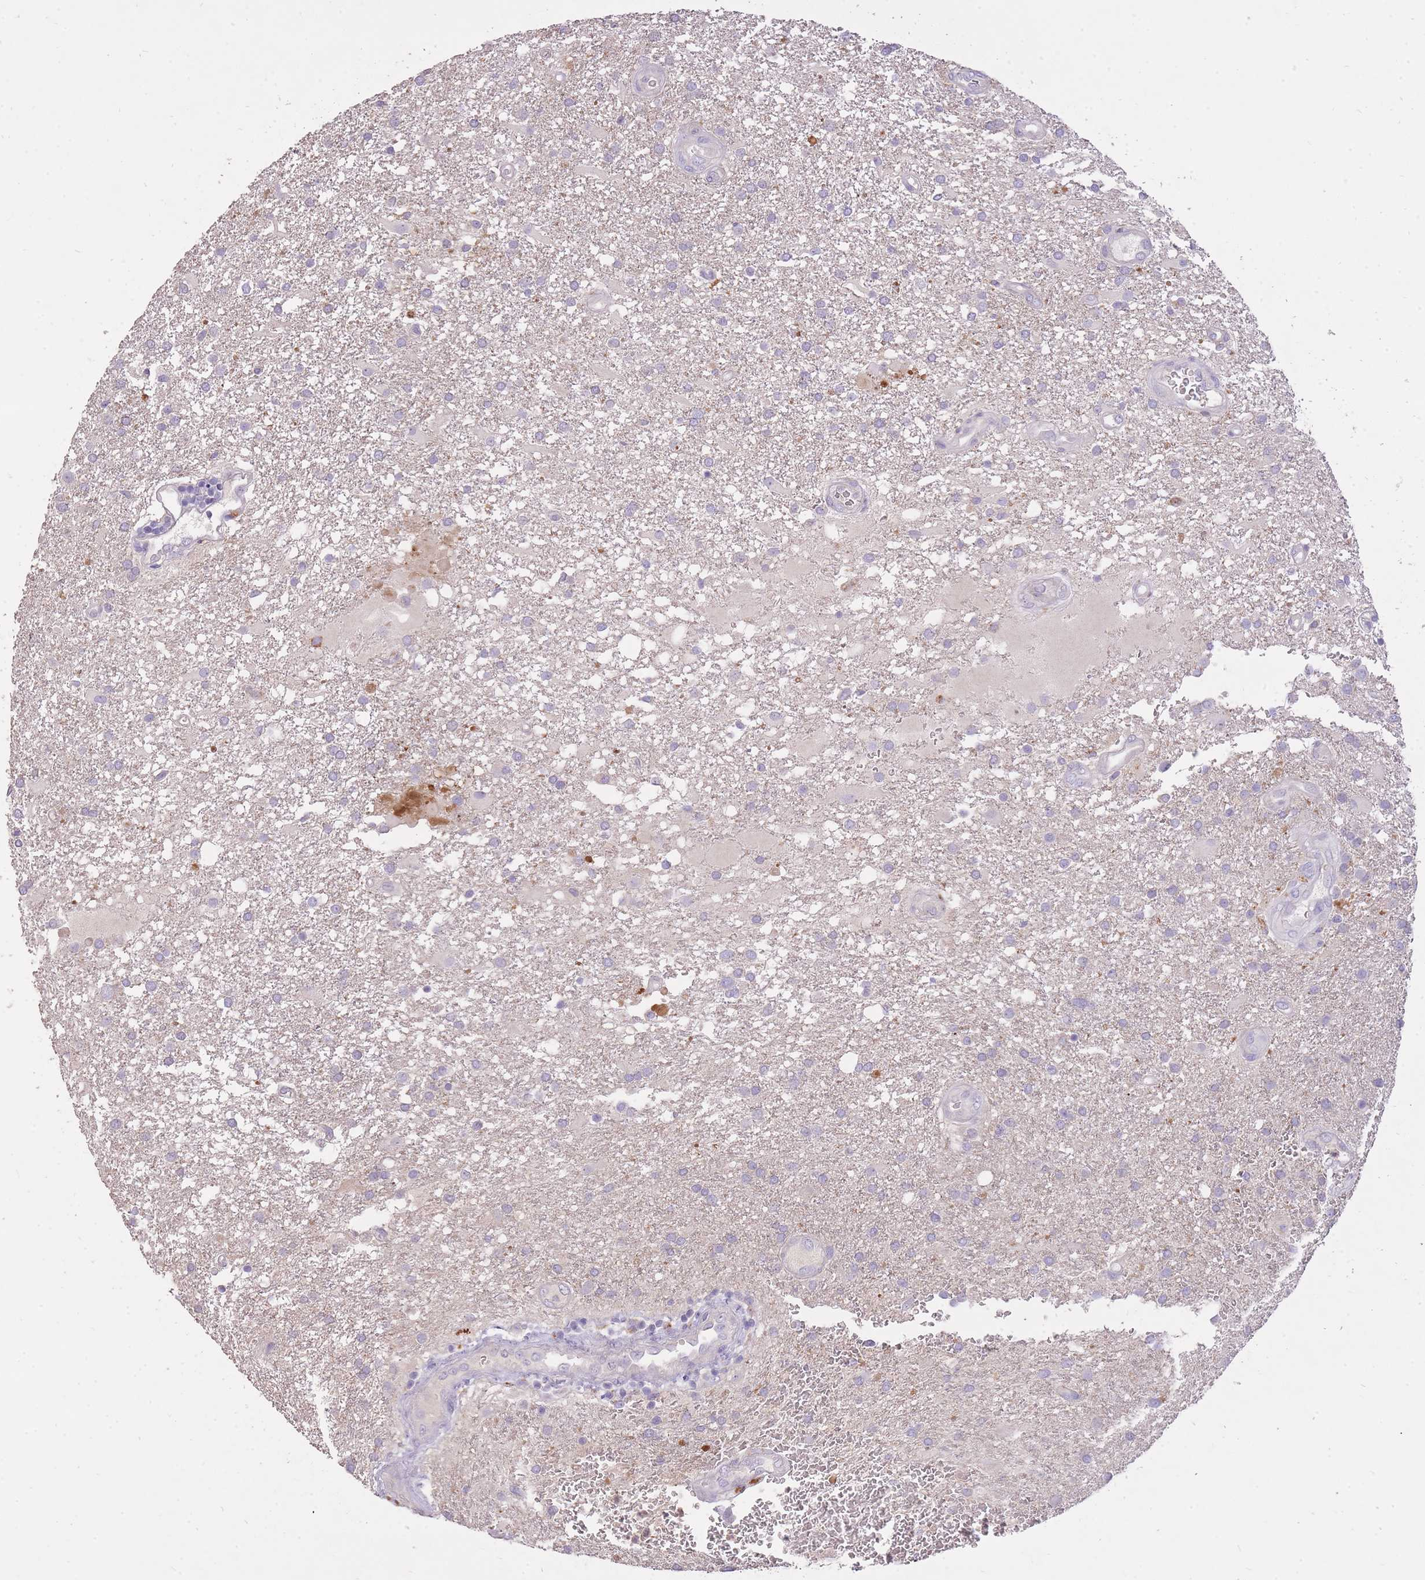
{"staining": {"intensity": "negative", "quantity": "none", "location": "none"}, "tissue": "glioma", "cell_type": "Tumor cells", "image_type": "cancer", "snomed": [{"axis": "morphology", "description": "Glioma, malignant, Low grade"}, {"axis": "topography", "description": "Brain"}], "caption": "High power microscopy micrograph of an immunohistochemistry (IHC) histopathology image of malignant glioma (low-grade), revealing no significant staining in tumor cells.", "gene": "FRG2C", "patient": {"sex": "male", "age": 66}}